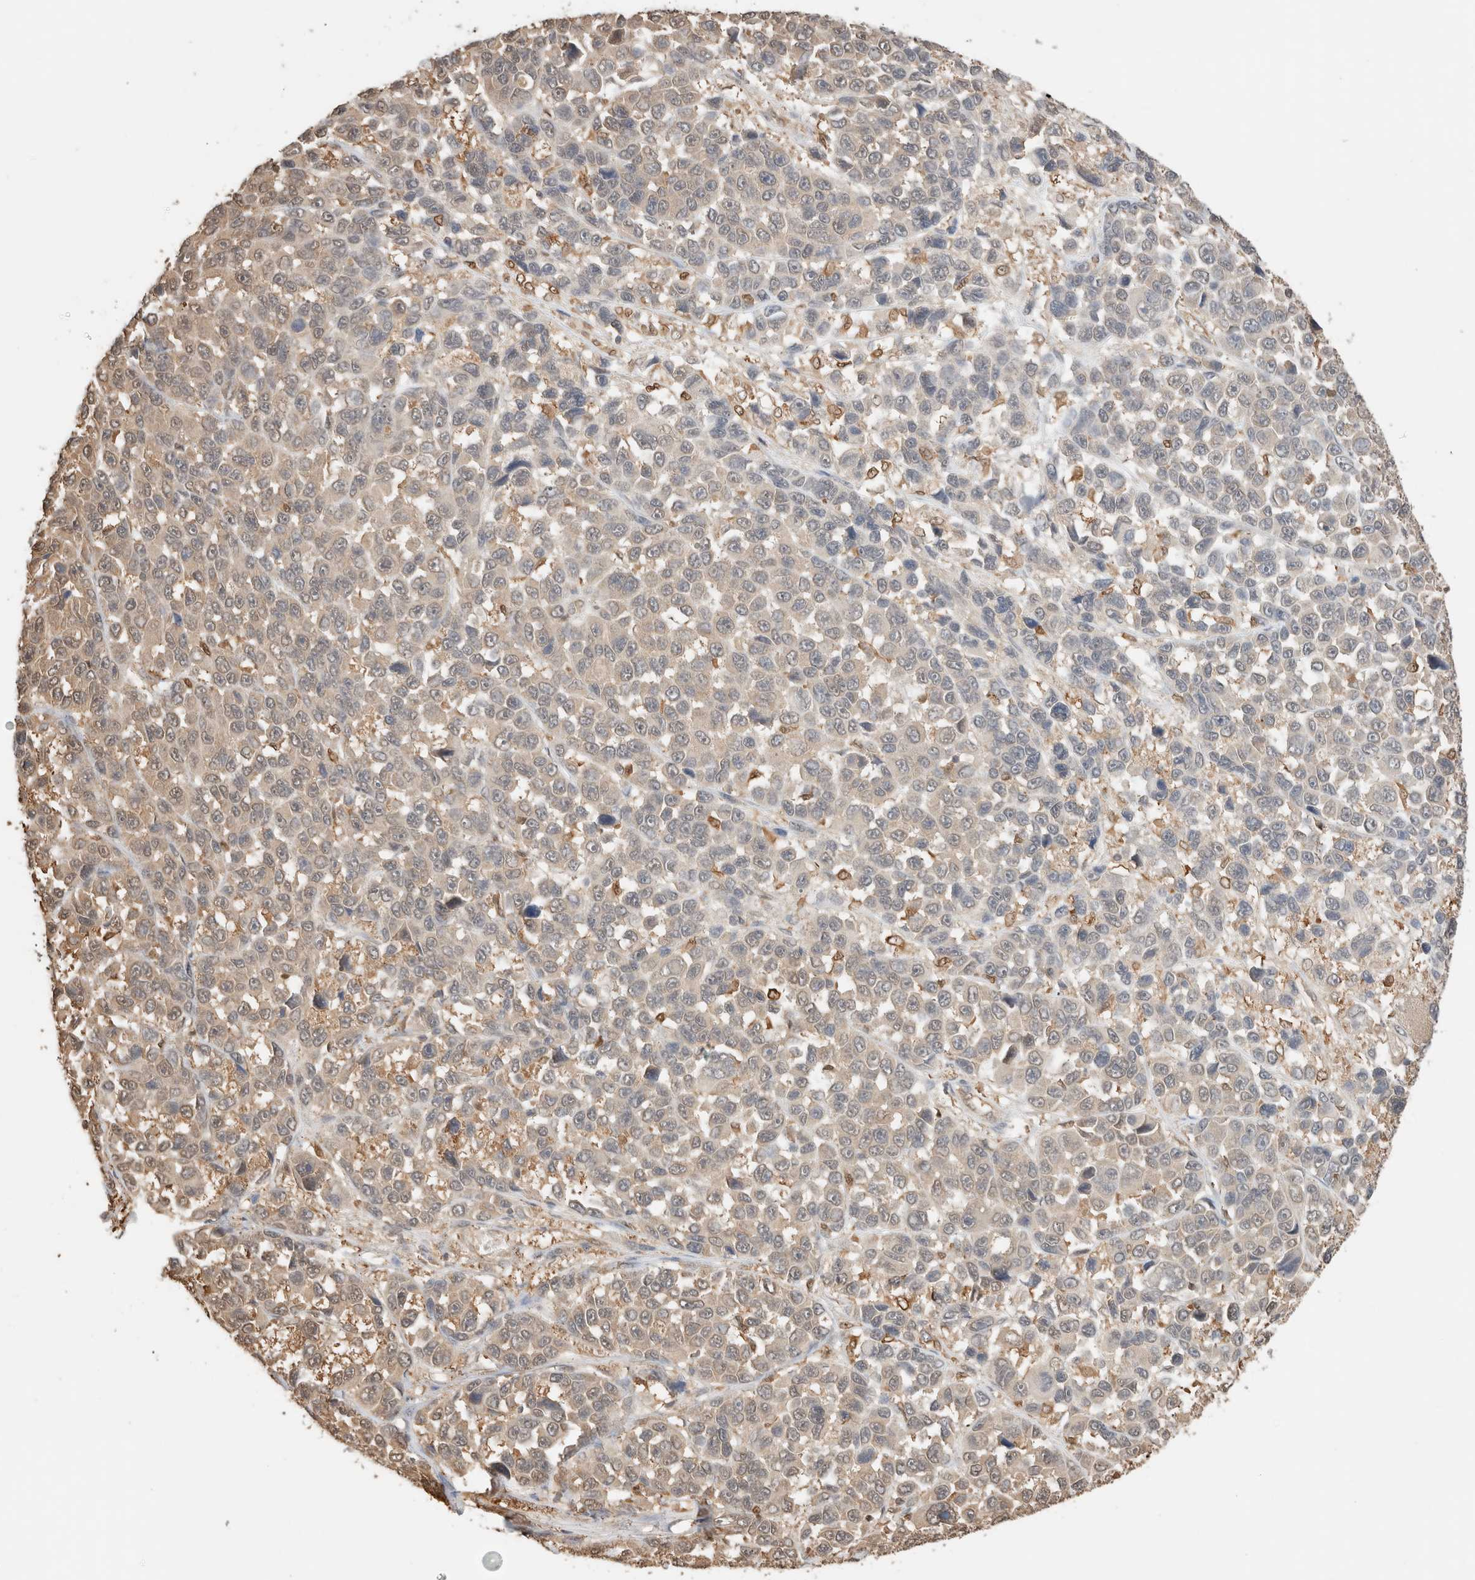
{"staining": {"intensity": "weak", "quantity": "<25%", "location": "cytoplasmic/membranous"}, "tissue": "melanoma", "cell_type": "Tumor cells", "image_type": "cancer", "snomed": [{"axis": "morphology", "description": "Malignant melanoma, NOS"}, {"axis": "topography", "description": "Skin"}], "caption": "A high-resolution photomicrograph shows immunohistochemistry (IHC) staining of malignant melanoma, which exhibits no significant expression in tumor cells.", "gene": "YWHAH", "patient": {"sex": "male", "age": 53}}